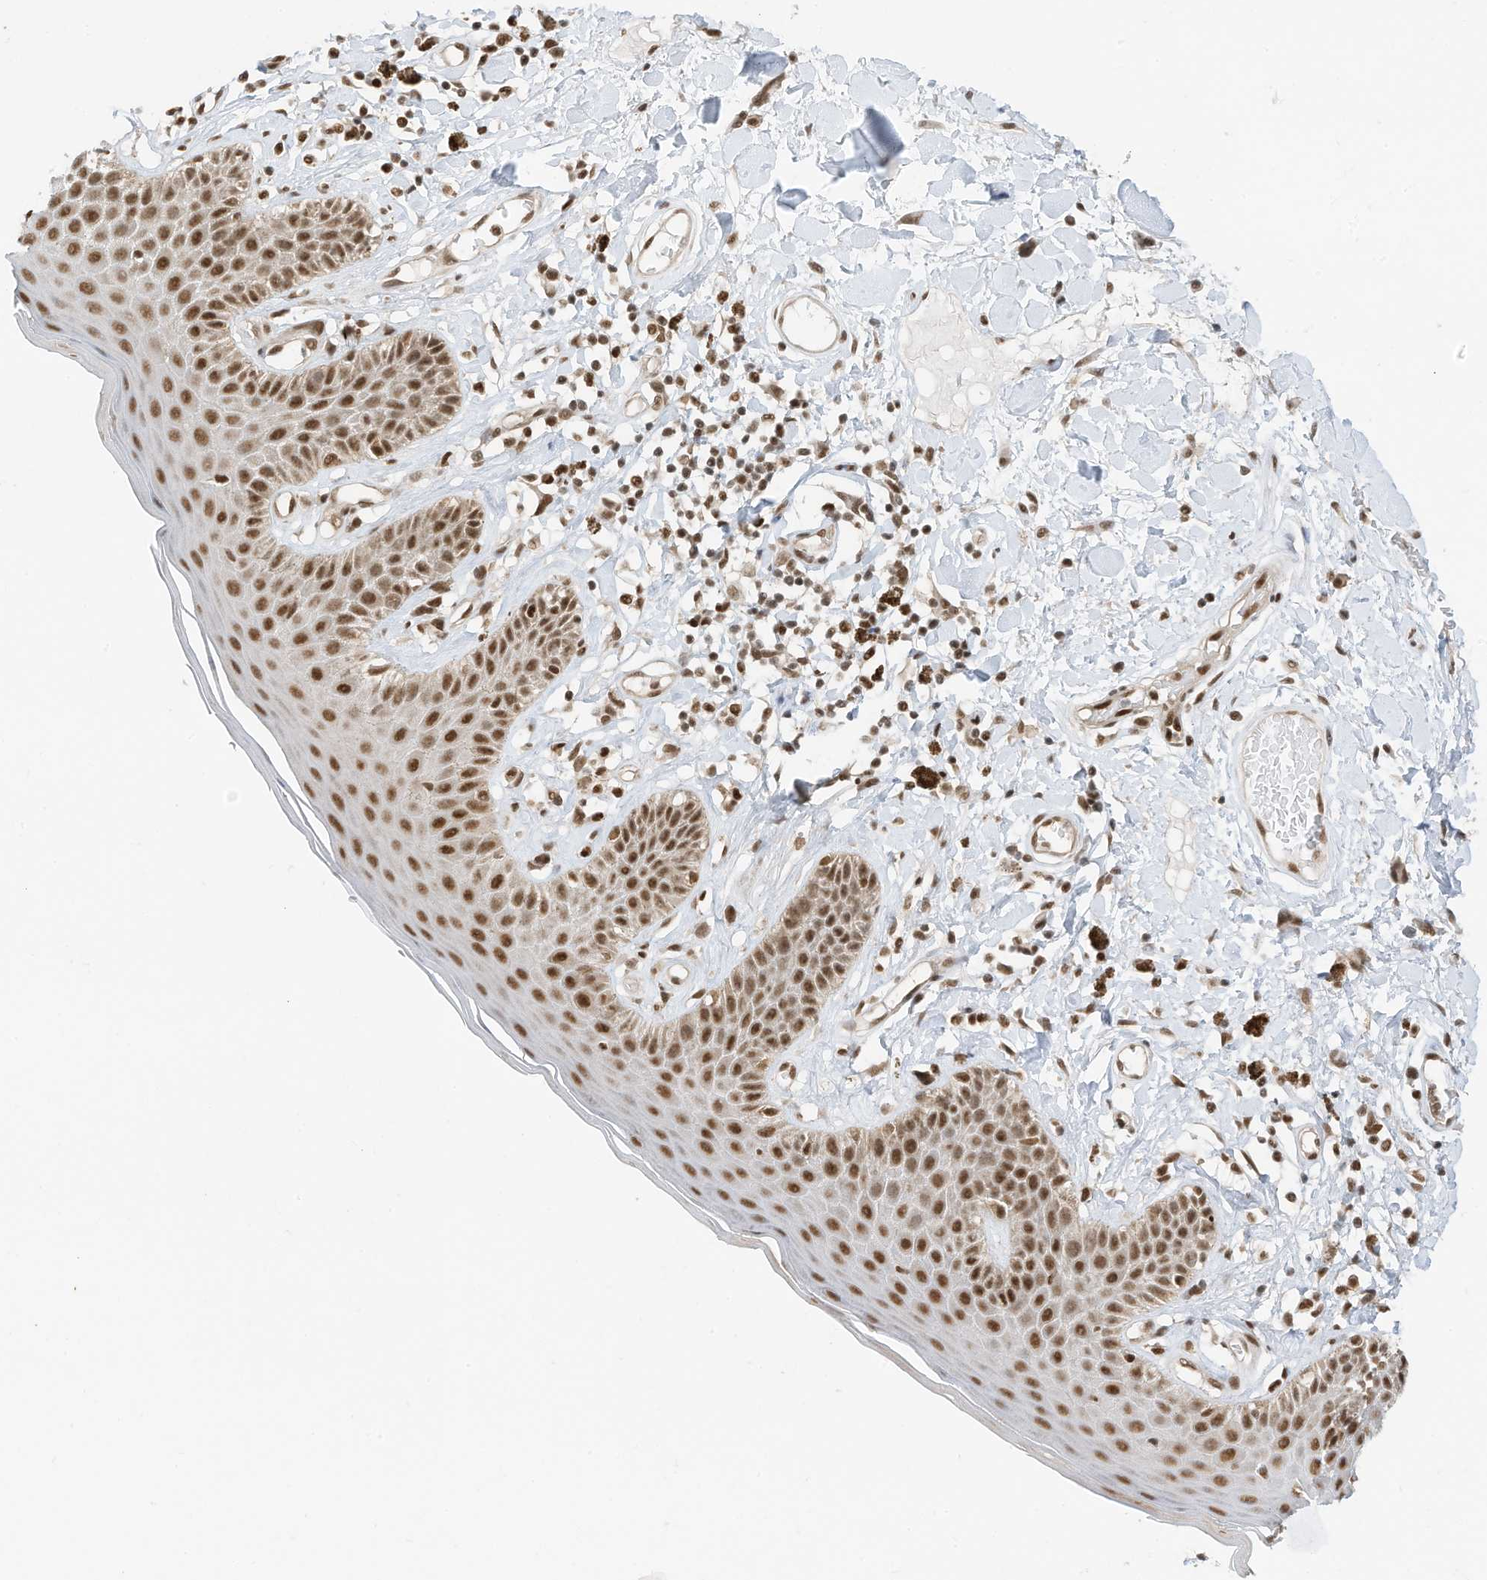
{"staining": {"intensity": "strong", "quantity": "25%-75%", "location": "nuclear"}, "tissue": "skin", "cell_type": "Epidermal cells", "image_type": "normal", "snomed": [{"axis": "morphology", "description": "Normal tissue, NOS"}, {"axis": "topography", "description": "Anal"}], "caption": "Immunohistochemical staining of normal human skin reveals high levels of strong nuclear expression in about 25%-75% of epidermal cells.", "gene": "AURKAIP1", "patient": {"sex": "female", "age": 78}}